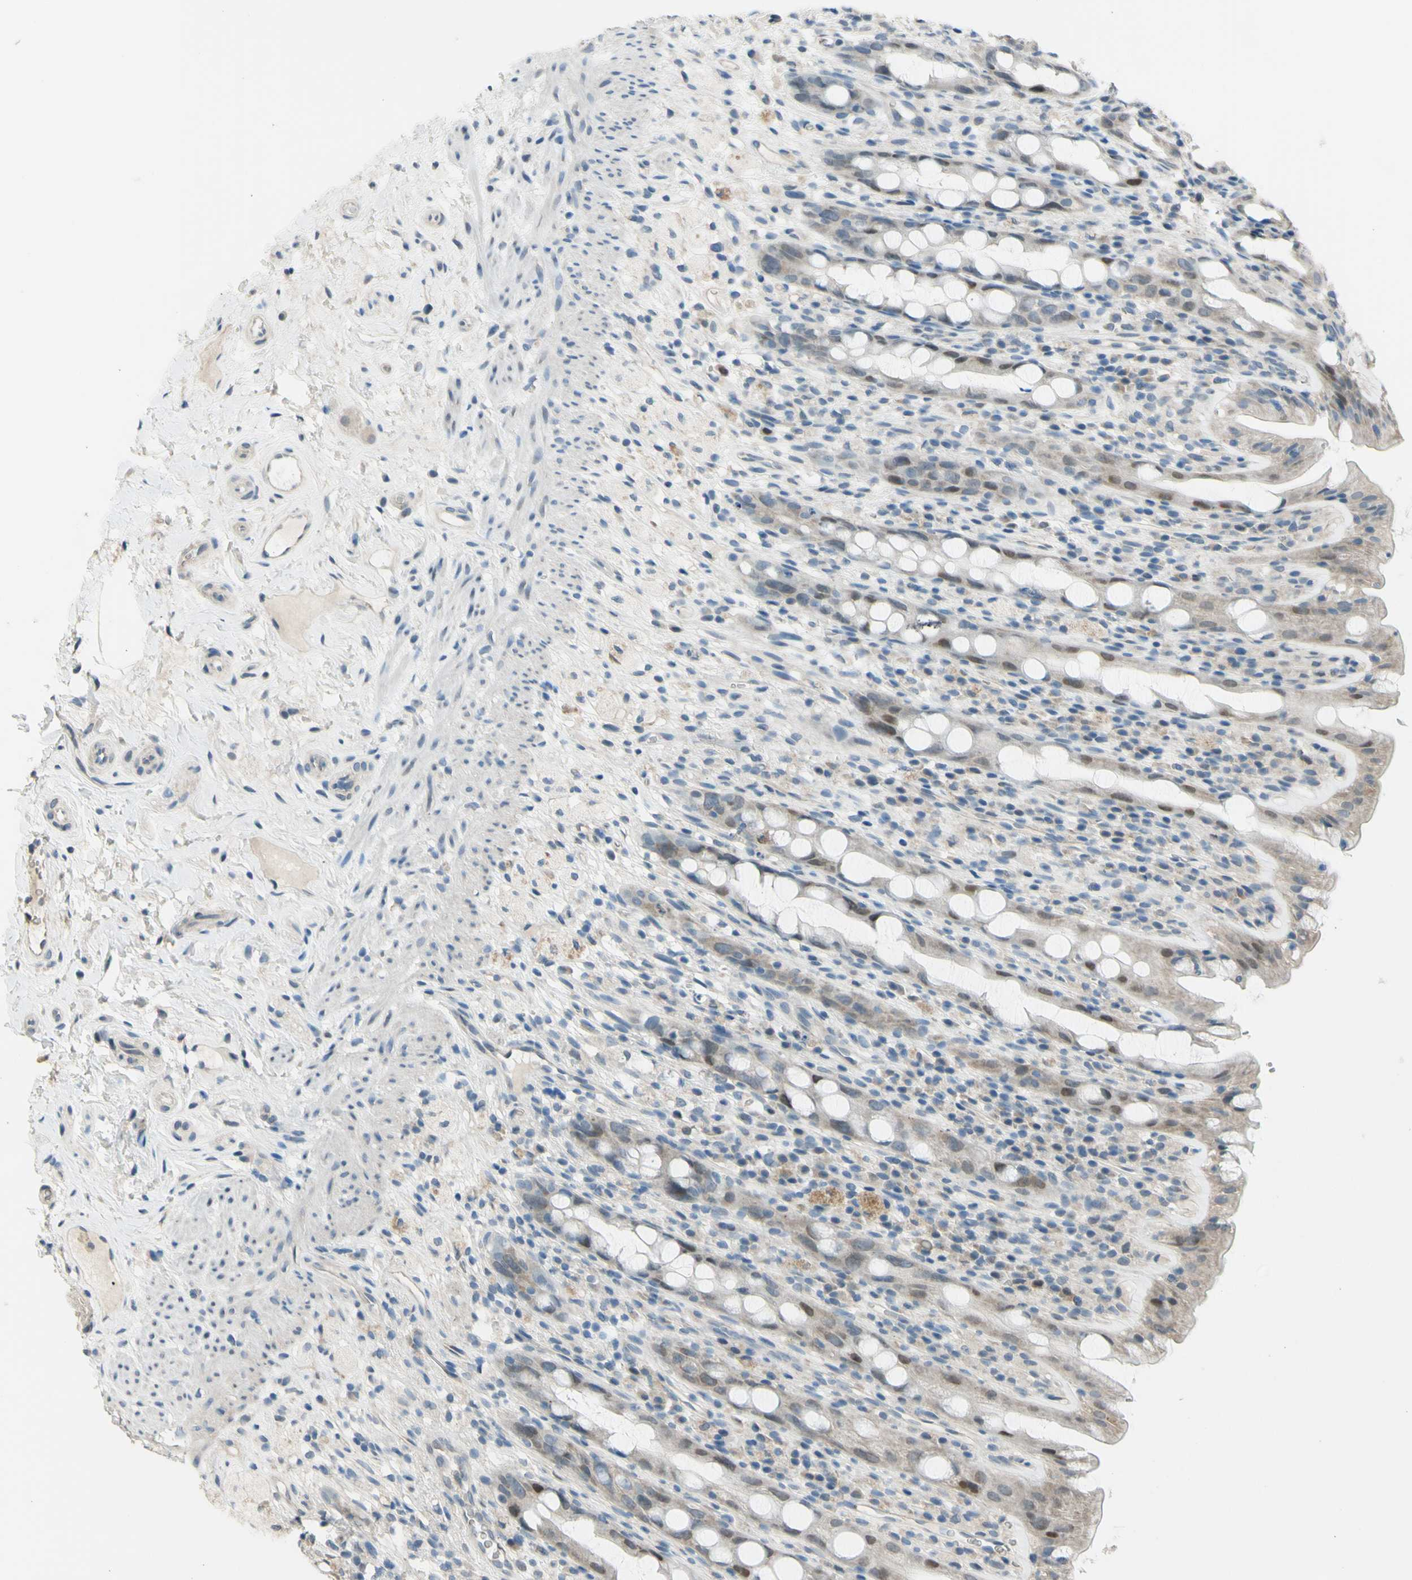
{"staining": {"intensity": "weak", "quantity": "<25%", "location": "cytoplasmic/membranous,nuclear"}, "tissue": "rectum", "cell_type": "Glandular cells", "image_type": "normal", "snomed": [{"axis": "morphology", "description": "Normal tissue, NOS"}, {"axis": "topography", "description": "Rectum"}], "caption": "IHC of benign rectum demonstrates no expression in glandular cells.", "gene": "ZNF184", "patient": {"sex": "male", "age": 44}}